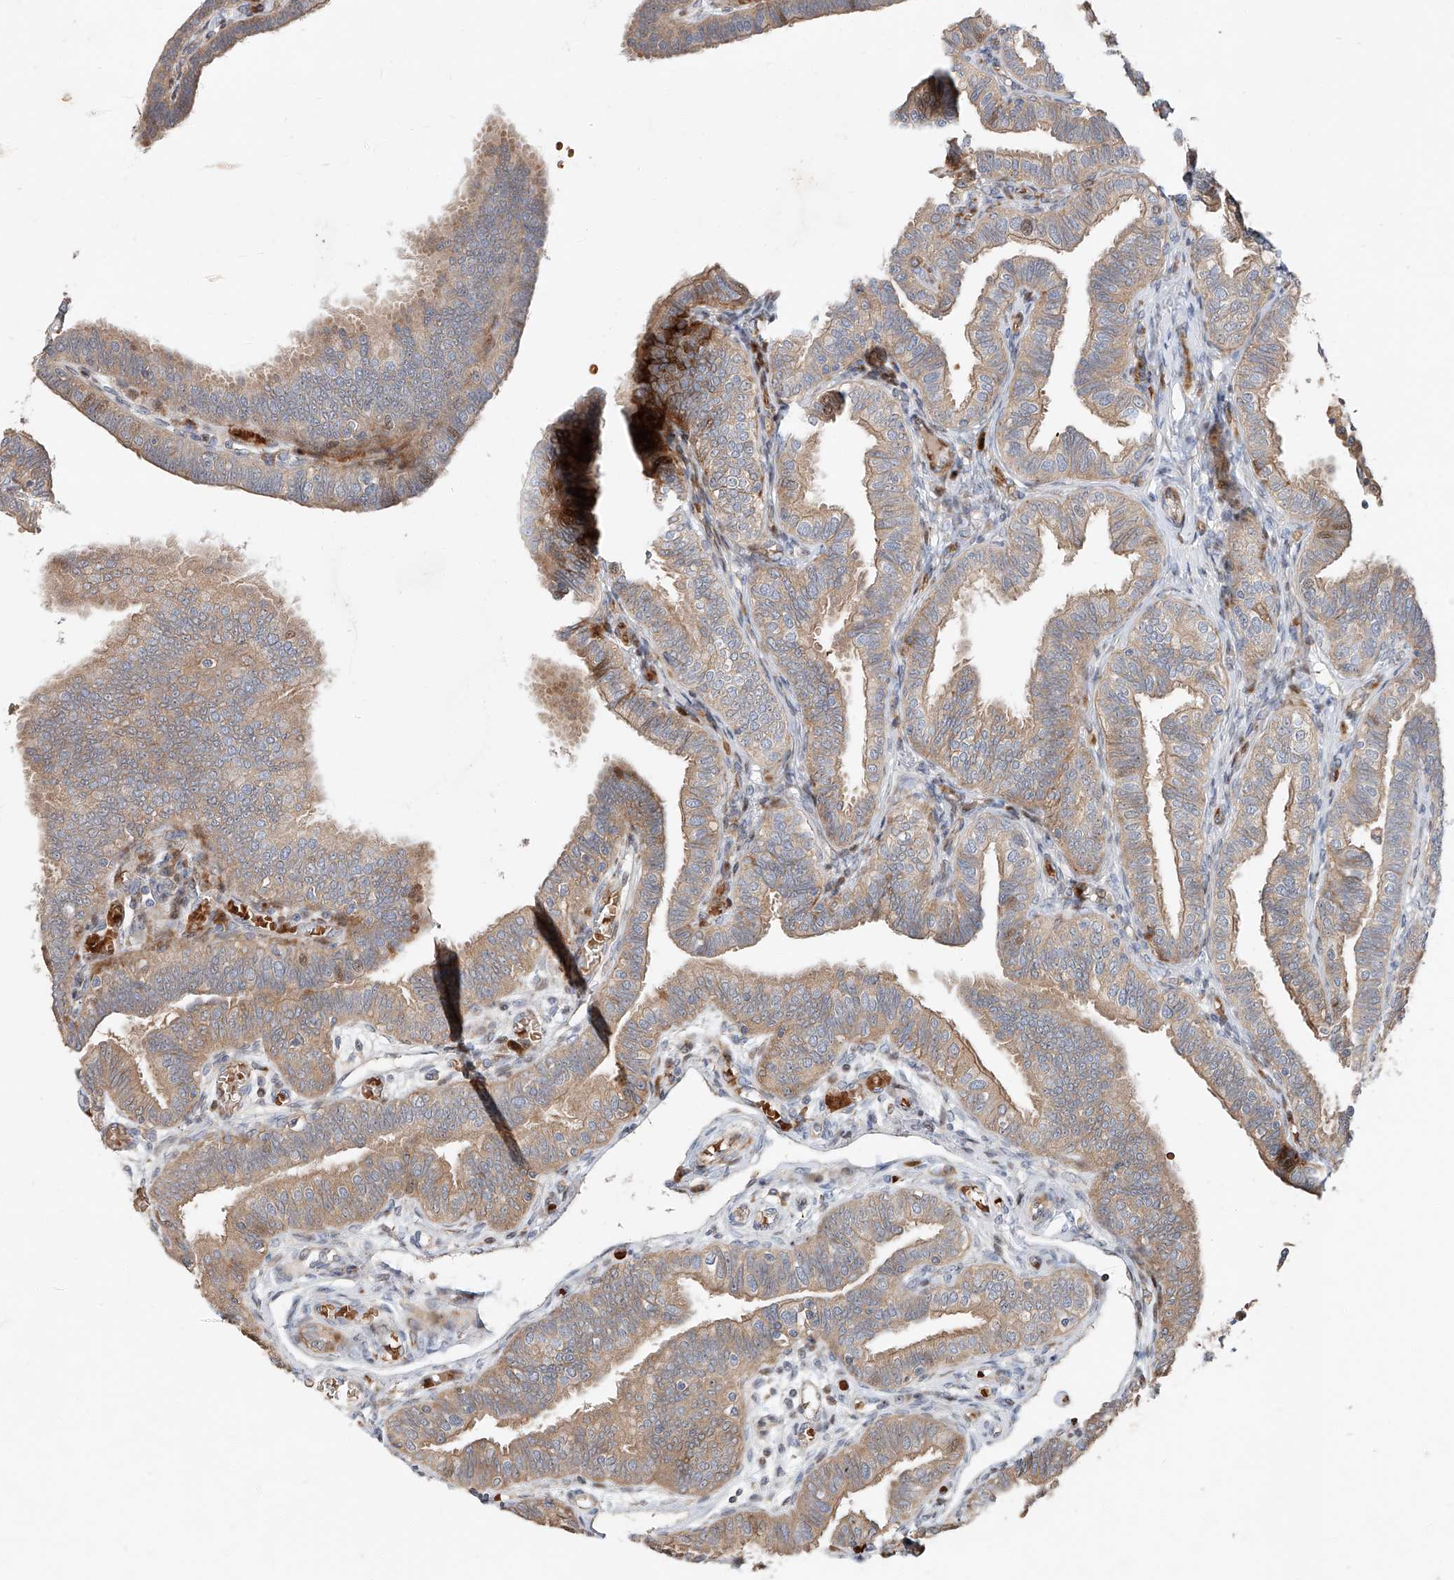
{"staining": {"intensity": "moderate", "quantity": ">75%", "location": "cytoplasmic/membranous"}, "tissue": "fallopian tube", "cell_type": "Glandular cells", "image_type": "normal", "snomed": [{"axis": "morphology", "description": "Normal tissue, NOS"}, {"axis": "topography", "description": "Fallopian tube"}], "caption": "Protein staining displays moderate cytoplasmic/membranous positivity in about >75% of glandular cells in normal fallopian tube. (DAB (3,3'-diaminobenzidine) IHC with brightfield microscopy, high magnification).", "gene": "USF3", "patient": {"sex": "female", "age": 39}}